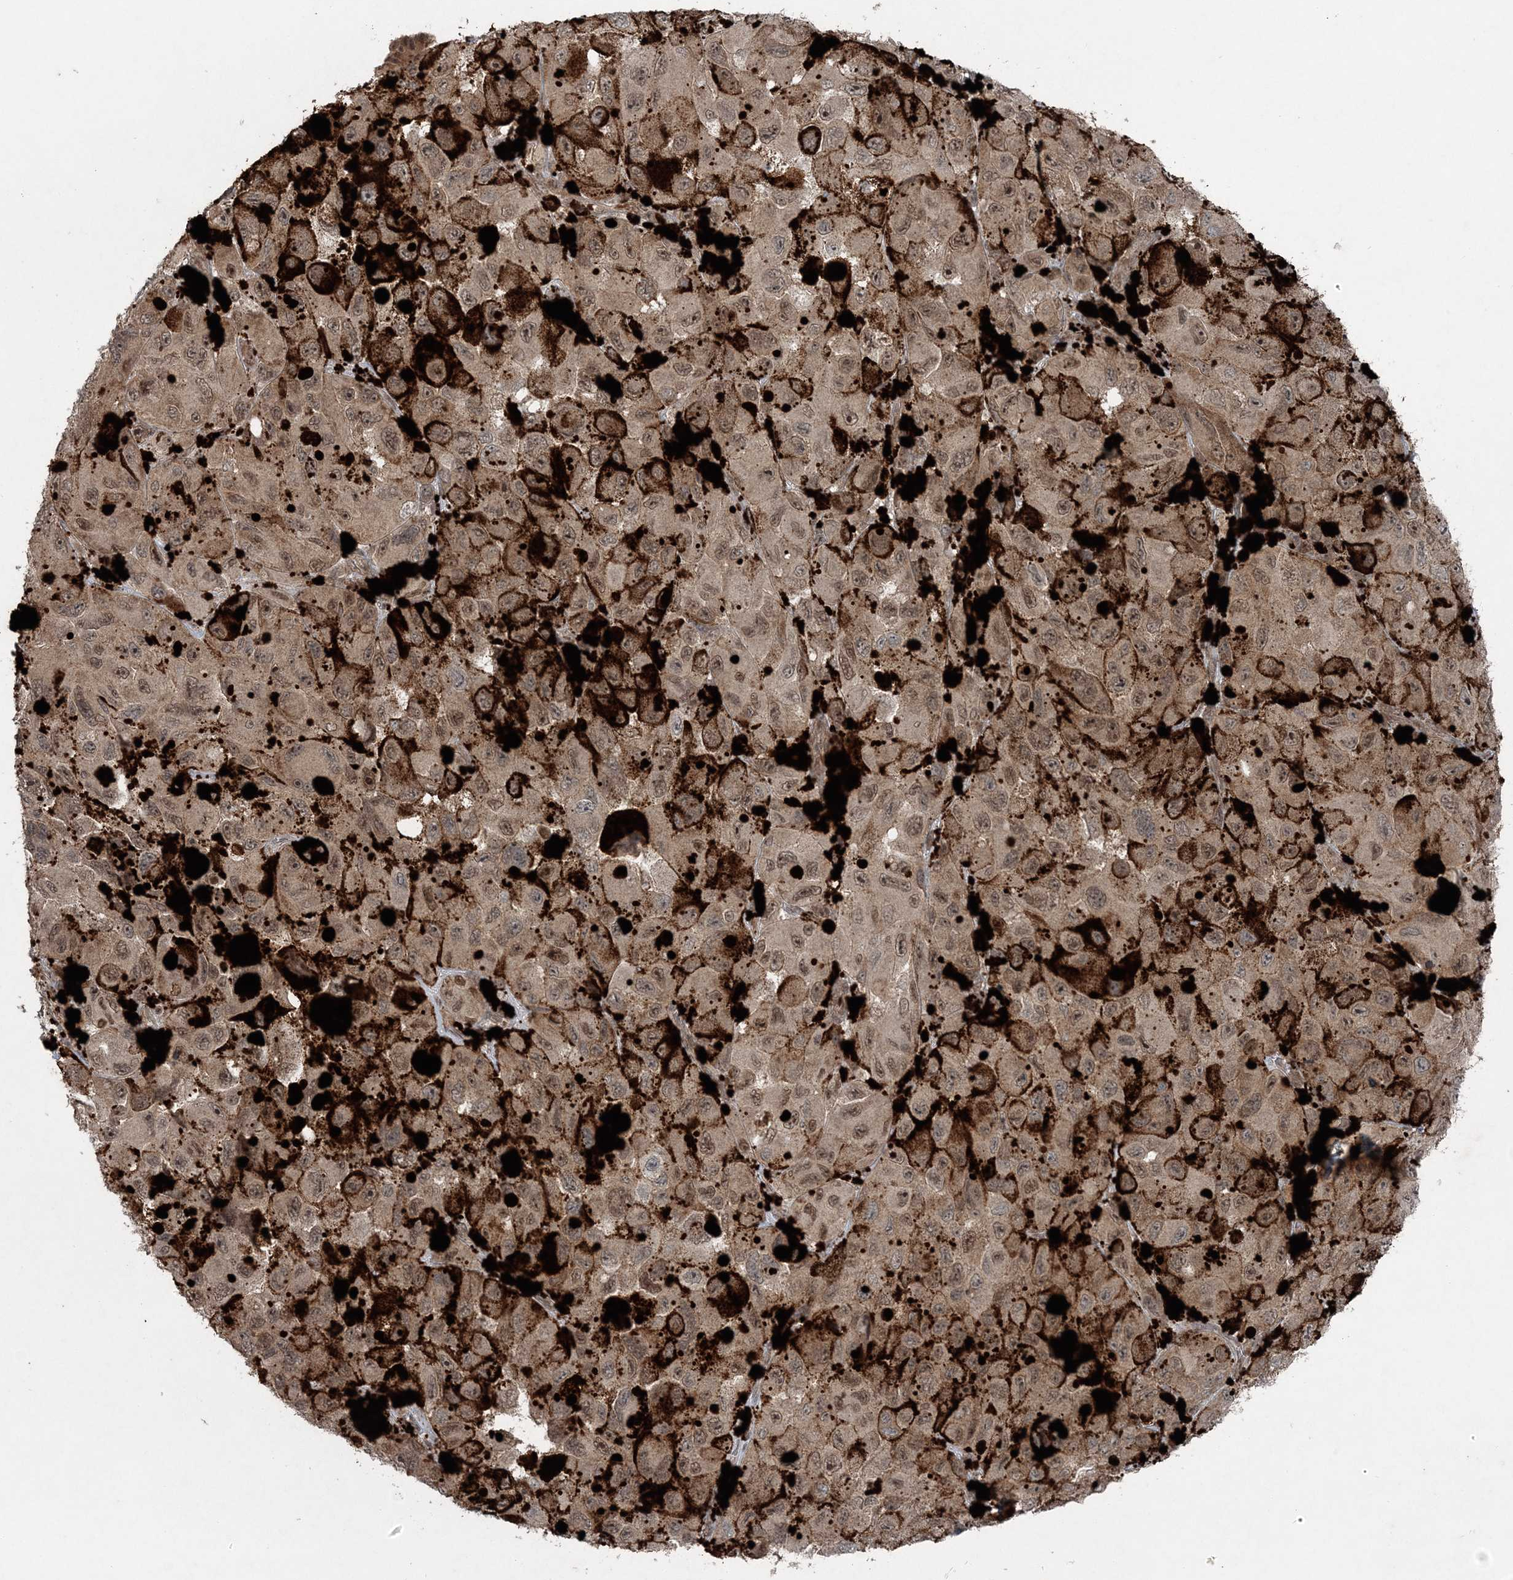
{"staining": {"intensity": "weak", "quantity": ">75%", "location": "cytoplasmic/membranous,nuclear"}, "tissue": "melanoma", "cell_type": "Tumor cells", "image_type": "cancer", "snomed": [{"axis": "morphology", "description": "Malignant melanoma, NOS"}, {"axis": "topography", "description": "Skin"}], "caption": "DAB (3,3'-diaminobenzidine) immunohistochemical staining of human malignant melanoma demonstrates weak cytoplasmic/membranous and nuclear protein positivity in approximately >75% of tumor cells. Nuclei are stained in blue.", "gene": "FBXL17", "patient": {"sex": "female", "age": 73}}